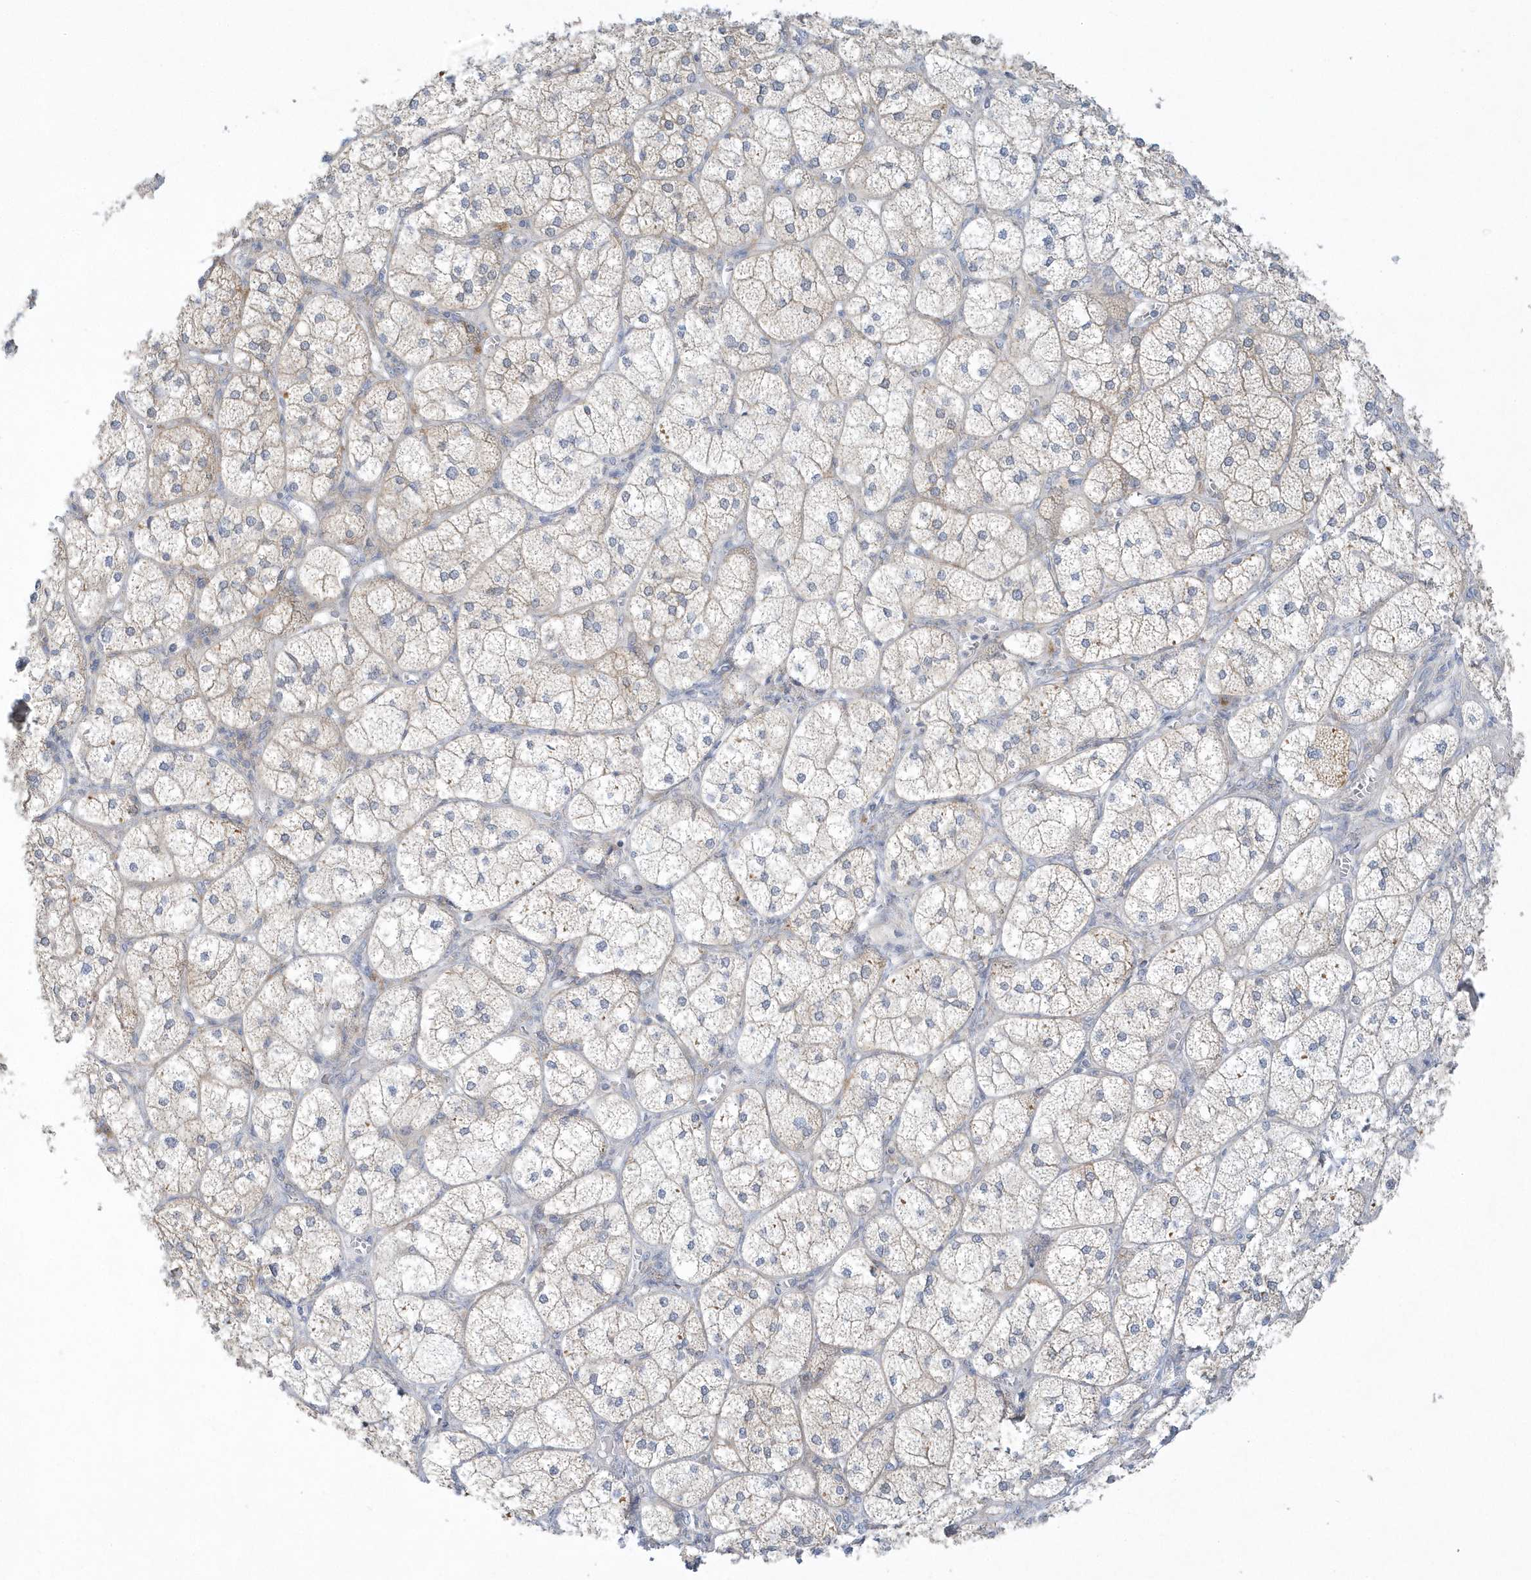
{"staining": {"intensity": "moderate", "quantity": "25%-75%", "location": "cytoplasmic/membranous"}, "tissue": "adrenal gland", "cell_type": "Glandular cells", "image_type": "normal", "snomed": [{"axis": "morphology", "description": "Normal tissue, NOS"}, {"axis": "topography", "description": "Adrenal gland"}], "caption": "Immunohistochemistry staining of unremarkable adrenal gland, which shows medium levels of moderate cytoplasmic/membranous positivity in about 25%-75% of glandular cells indicating moderate cytoplasmic/membranous protein positivity. The staining was performed using DAB (3,3'-diaminobenzidine) (brown) for protein detection and nuclei were counterstained in hematoxylin (blue).", "gene": "DNAJC18", "patient": {"sex": "female", "age": 61}}